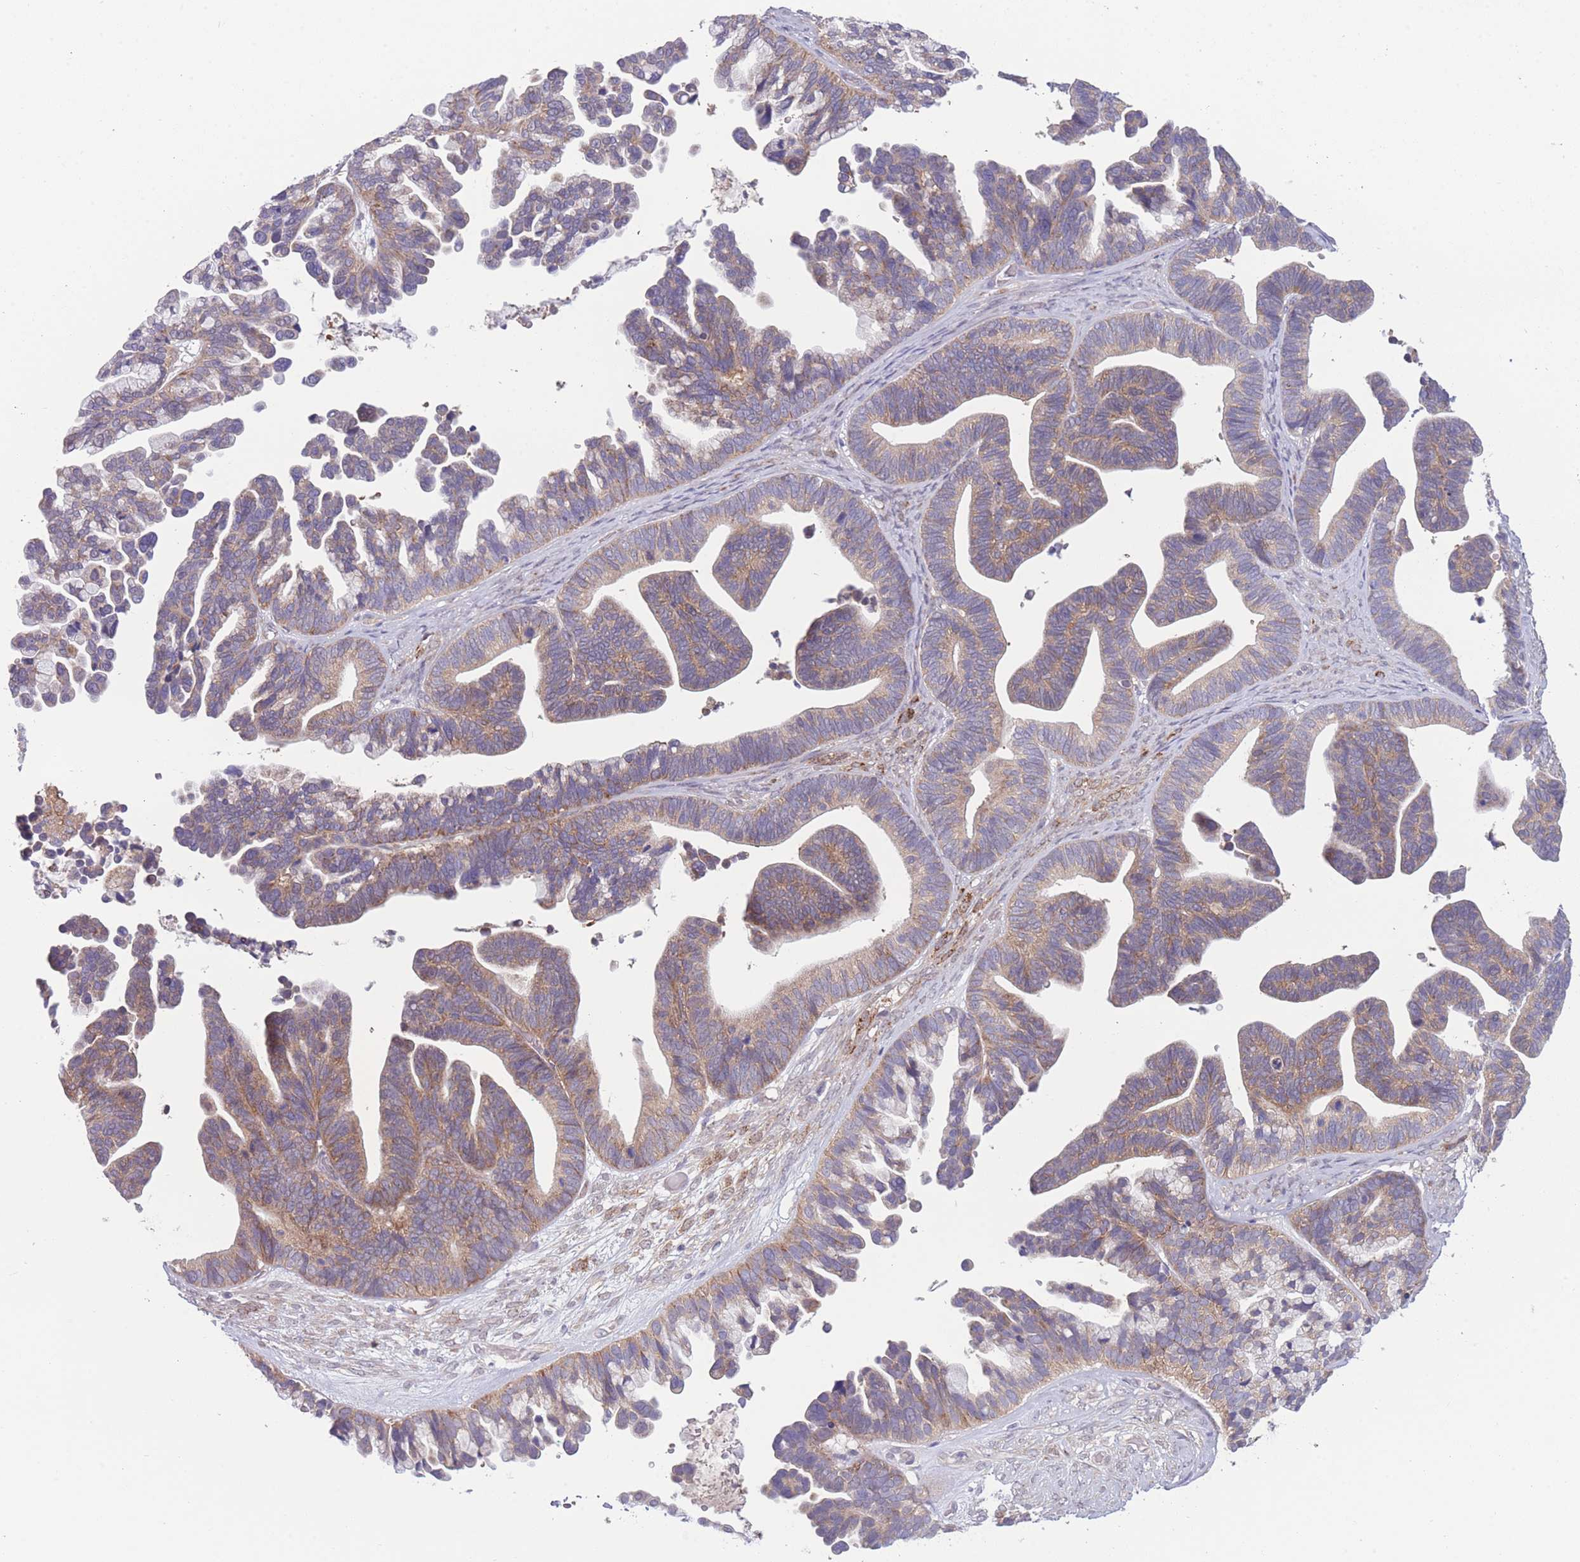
{"staining": {"intensity": "weak", "quantity": ">75%", "location": "cytoplasmic/membranous"}, "tissue": "ovarian cancer", "cell_type": "Tumor cells", "image_type": "cancer", "snomed": [{"axis": "morphology", "description": "Cystadenocarcinoma, serous, NOS"}, {"axis": "topography", "description": "Ovary"}], "caption": "Immunohistochemical staining of ovarian serous cystadenocarcinoma exhibits low levels of weak cytoplasmic/membranous positivity in about >75% of tumor cells.", "gene": "CCT6B", "patient": {"sex": "female", "age": 56}}